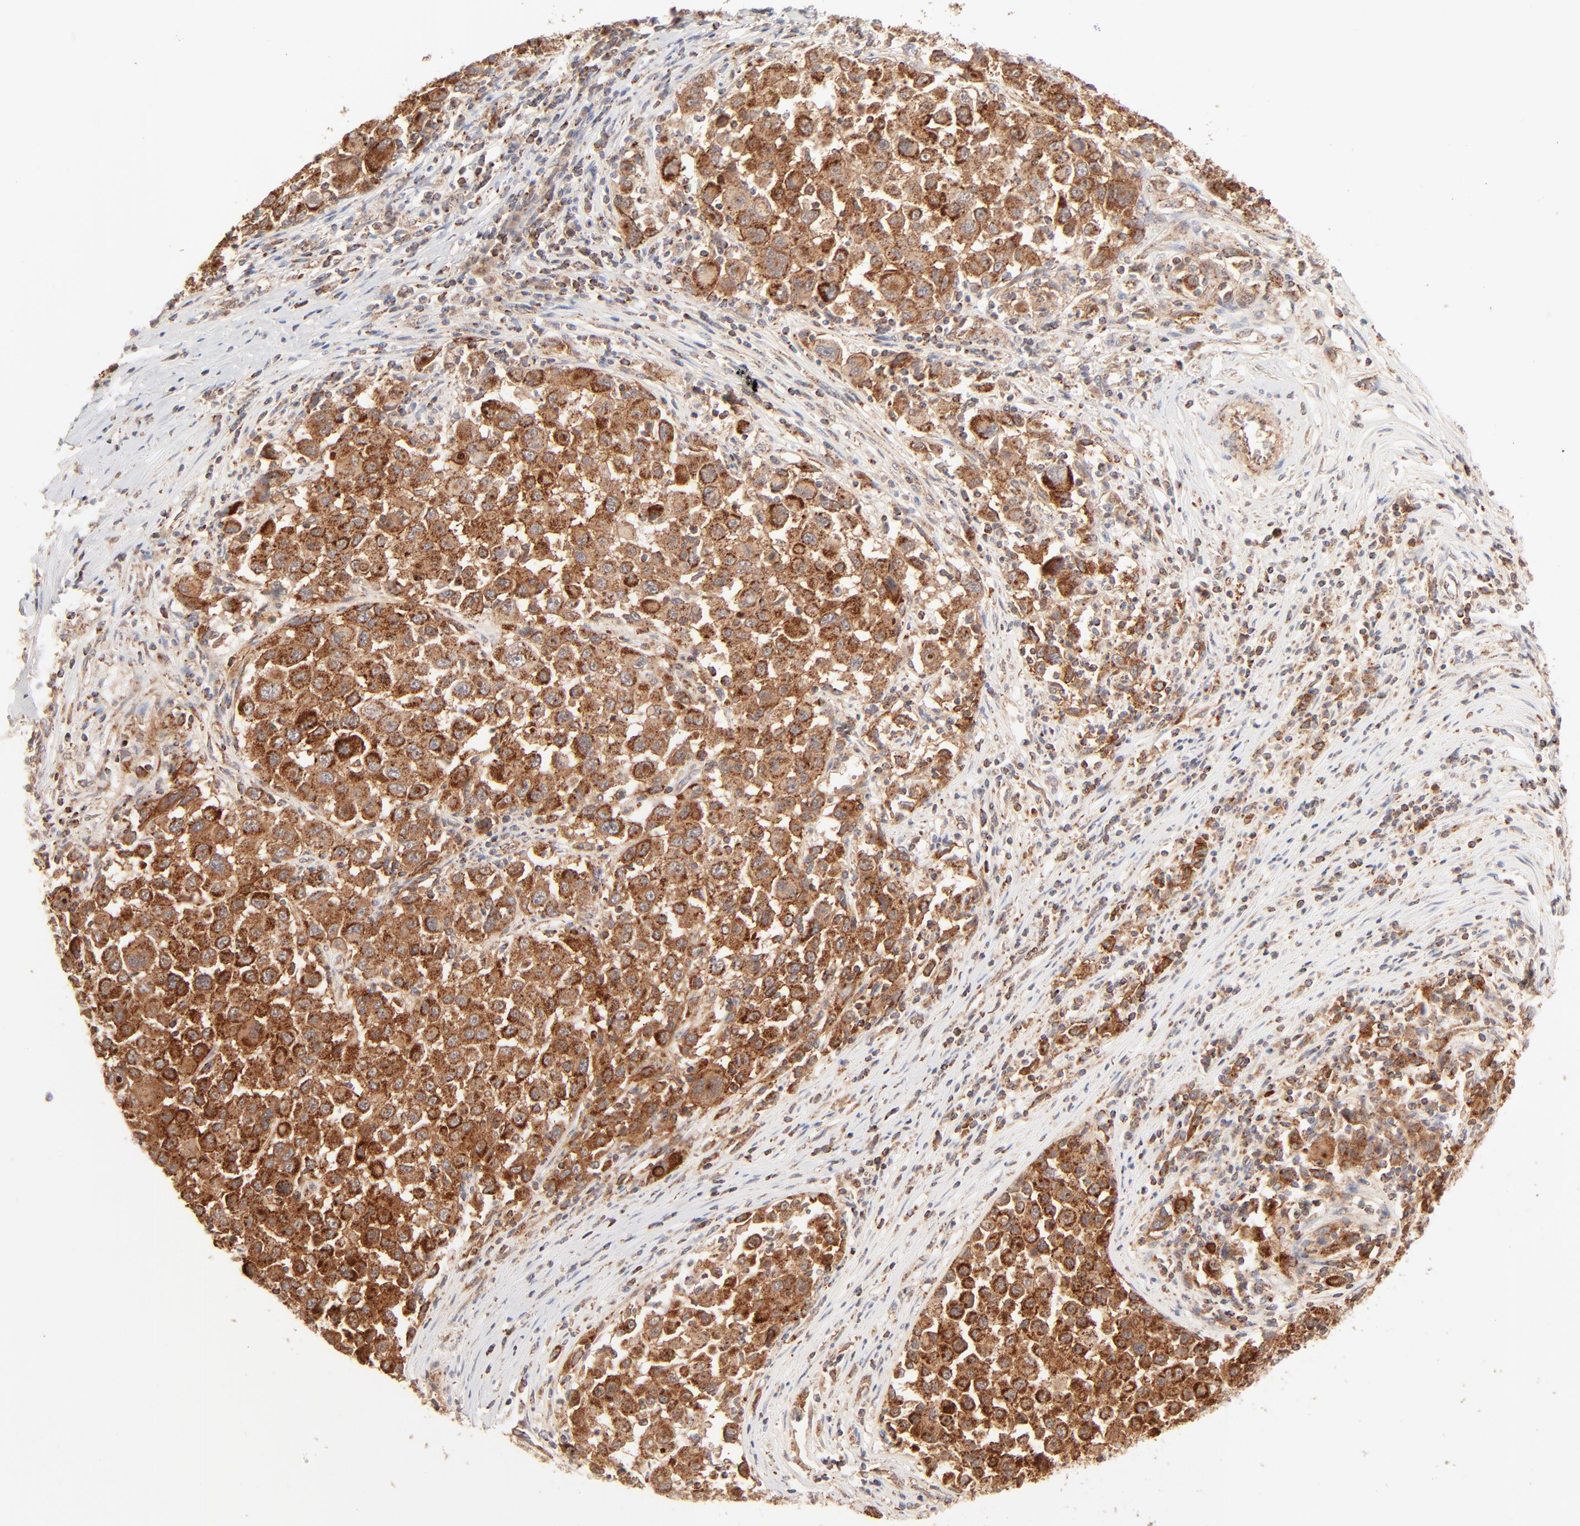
{"staining": {"intensity": "strong", "quantity": ">75%", "location": "cytoplasmic/membranous"}, "tissue": "melanoma", "cell_type": "Tumor cells", "image_type": "cancer", "snomed": [{"axis": "morphology", "description": "Malignant melanoma, Metastatic site"}, {"axis": "topography", "description": "Lymph node"}], "caption": "Malignant melanoma (metastatic site) was stained to show a protein in brown. There is high levels of strong cytoplasmic/membranous staining in approximately >75% of tumor cells. The protein is stained brown, and the nuclei are stained in blue (DAB IHC with brightfield microscopy, high magnification).", "gene": "CSPG4", "patient": {"sex": "male", "age": 61}}